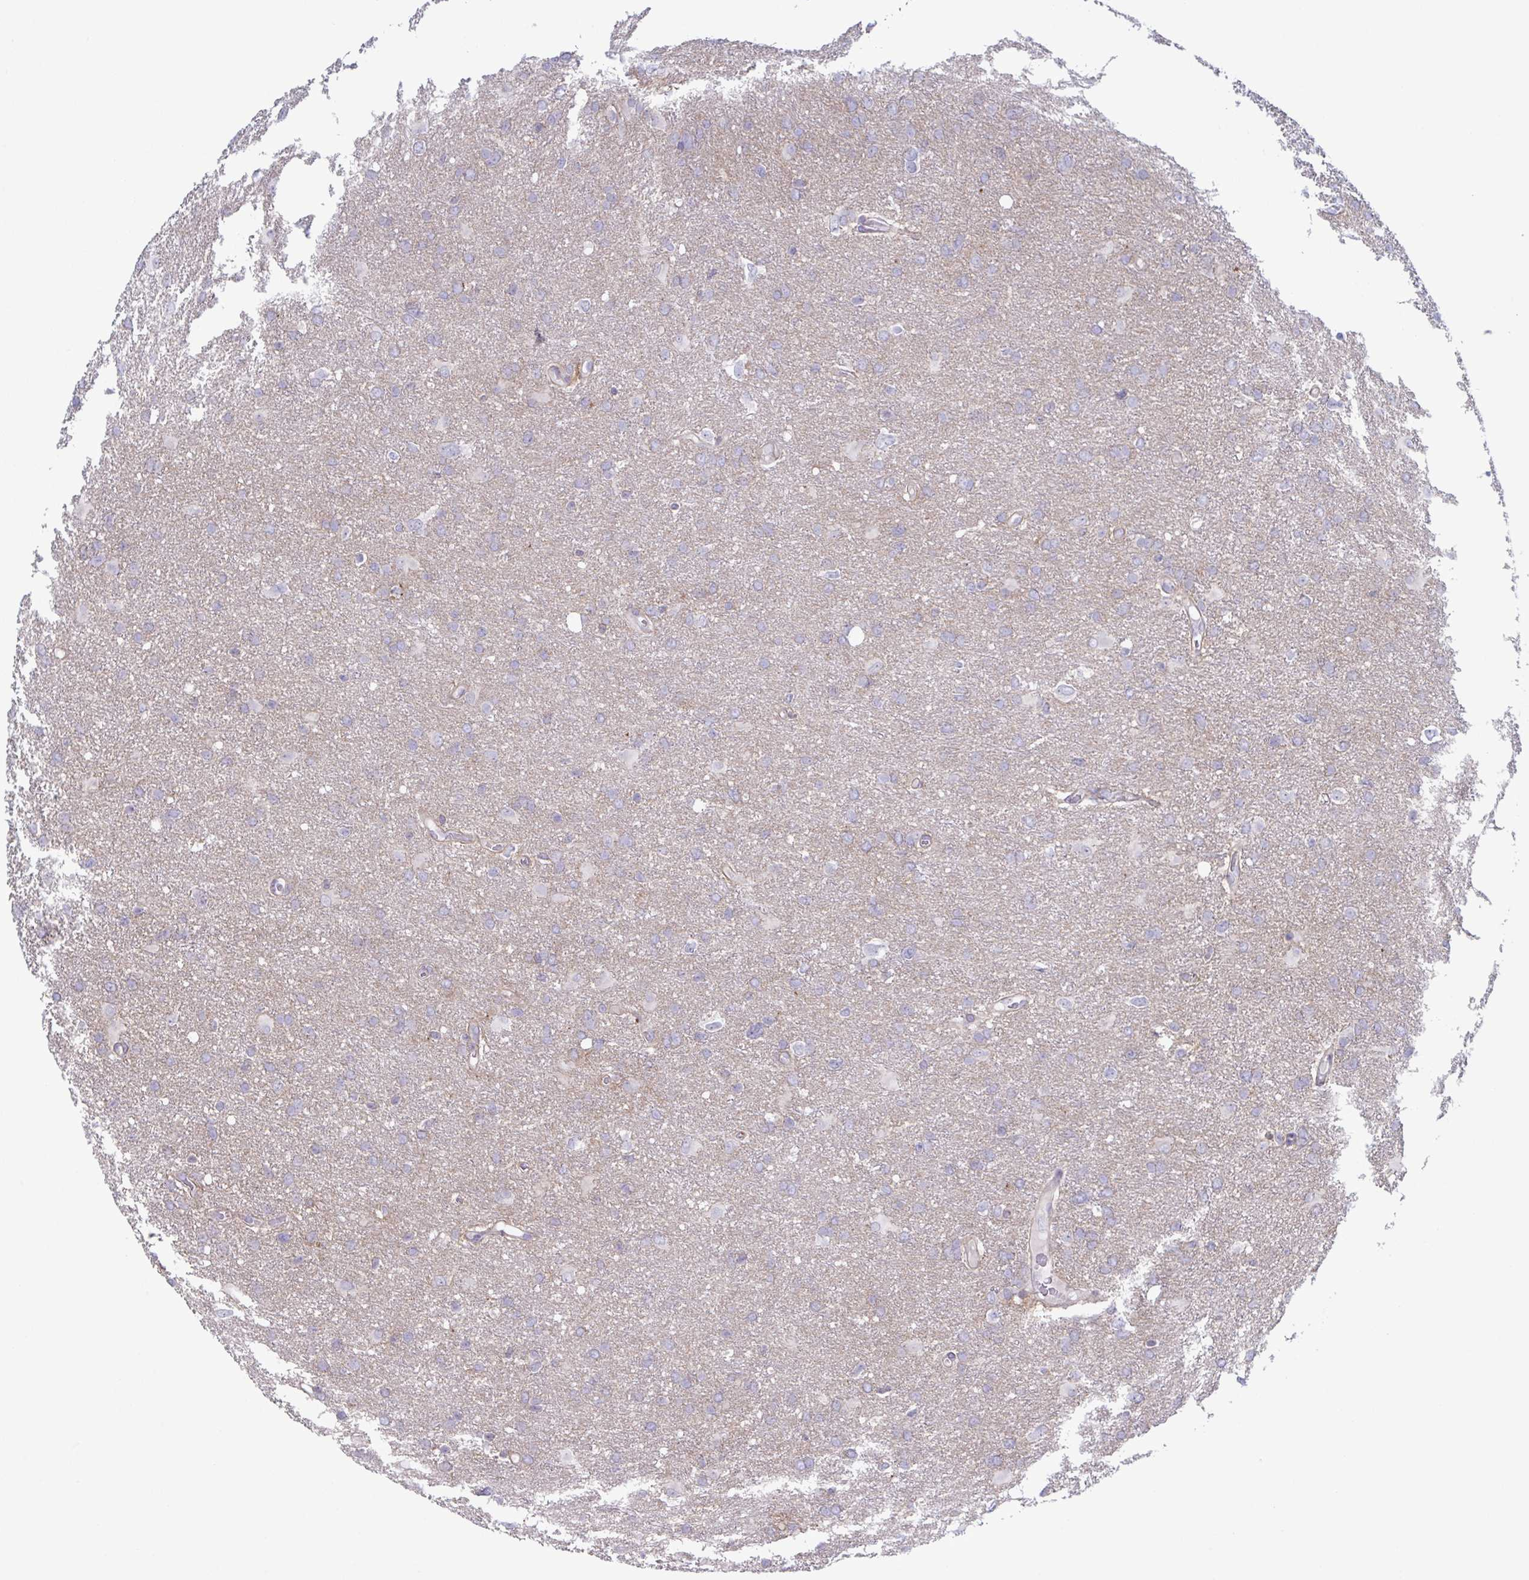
{"staining": {"intensity": "negative", "quantity": "none", "location": "none"}, "tissue": "glioma", "cell_type": "Tumor cells", "image_type": "cancer", "snomed": [{"axis": "morphology", "description": "Glioma, malignant, High grade"}, {"axis": "topography", "description": "Brain"}], "caption": "Tumor cells show no significant protein positivity in high-grade glioma (malignant).", "gene": "STK26", "patient": {"sex": "male", "age": 53}}